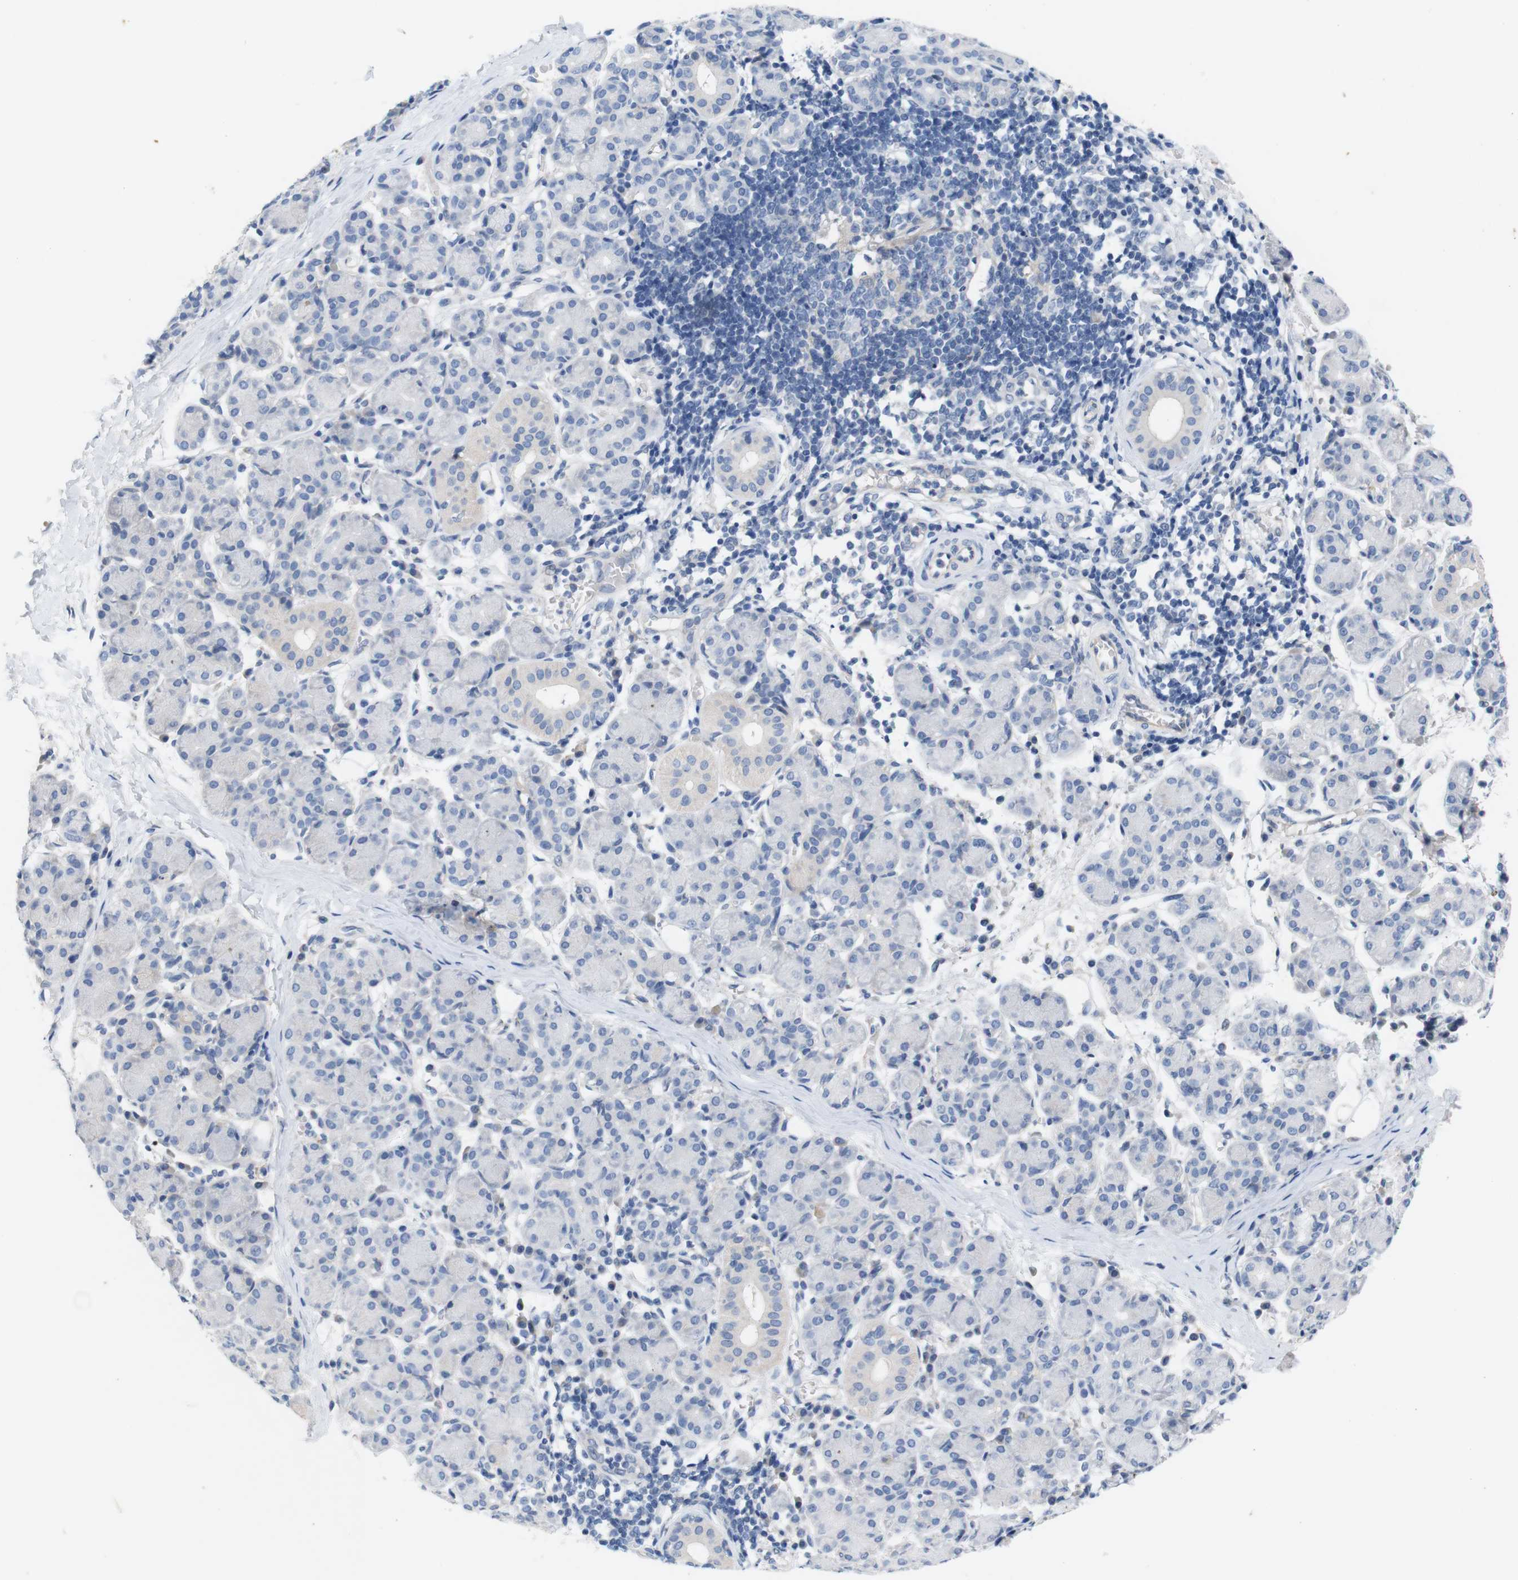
{"staining": {"intensity": "negative", "quantity": "none", "location": "none"}, "tissue": "salivary gland", "cell_type": "Glandular cells", "image_type": "normal", "snomed": [{"axis": "morphology", "description": "Normal tissue, NOS"}, {"axis": "morphology", "description": "Inflammation, NOS"}, {"axis": "topography", "description": "Lymph node"}, {"axis": "topography", "description": "Salivary gland"}], "caption": "The IHC photomicrograph has no significant staining in glandular cells of salivary gland. (DAB immunohistochemistry visualized using brightfield microscopy, high magnification).", "gene": "ITGA5", "patient": {"sex": "male", "age": 3}}